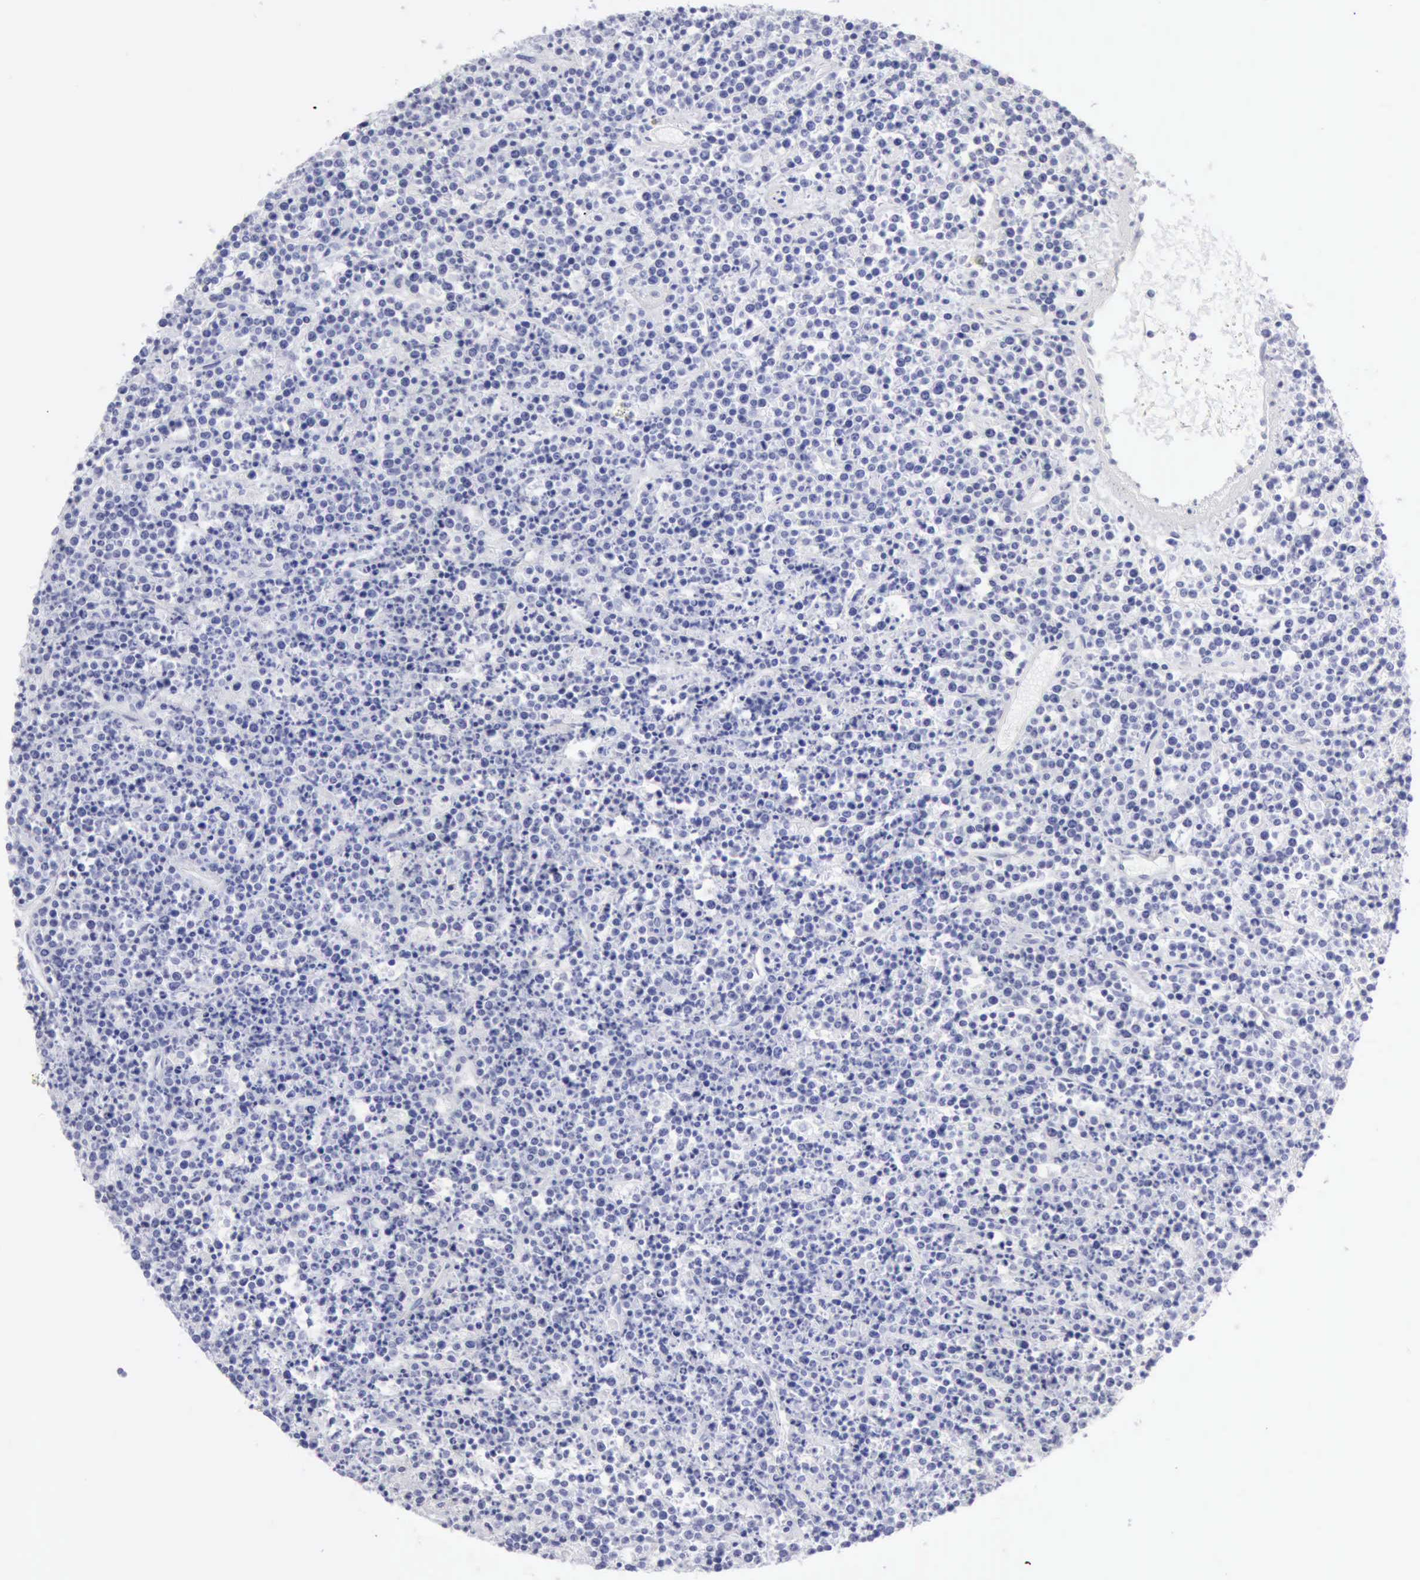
{"staining": {"intensity": "negative", "quantity": "none", "location": "none"}, "tissue": "lymphoma", "cell_type": "Tumor cells", "image_type": "cancer", "snomed": [{"axis": "morphology", "description": "Malignant lymphoma, non-Hodgkin's type, High grade"}, {"axis": "topography", "description": "Ovary"}], "caption": "There is no significant staining in tumor cells of lymphoma. (Immunohistochemistry (ihc), brightfield microscopy, high magnification).", "gene": "KRT5", "patient": {"sex": "female", "age": 56}}